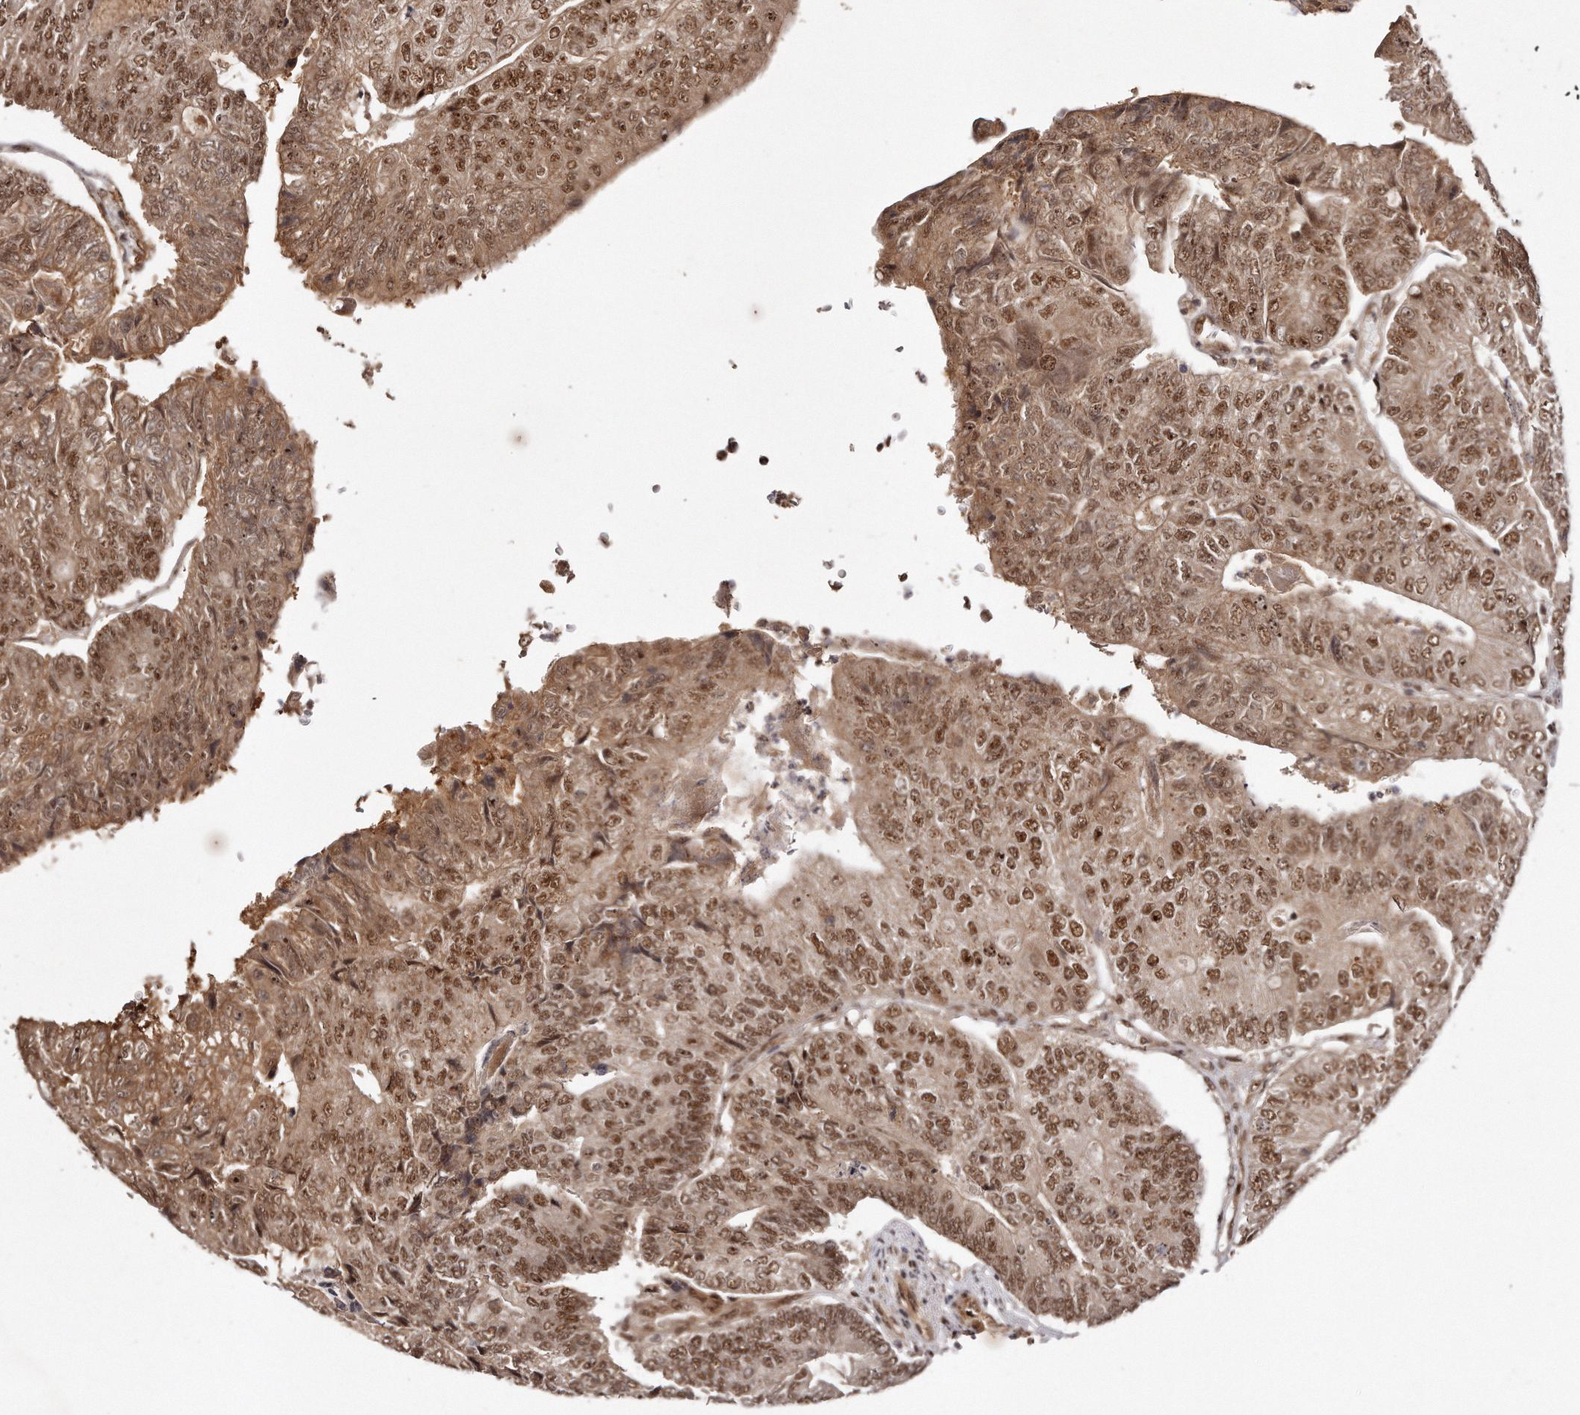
{"staining": {"intensity": "moderate", "quantity": ">75%", "location": "cytoplasmic/membranous,nuclear"}, "tissue": "colorectal cancer", "cell_type": "Tumor cells", "image_type": "cancer", "snomed": [{"axis": "morphology", "description": "Adenocarcinoma, NOS"}, {"axis": "topography", "description": "Colon"}], "caption": "Tumor cells show moderate cytoplasmic/membranous and nuclear staining in about >75% of cells in colorectal adenocarcinoma. (Brightfield microscopy of DAB IHC at high magnification).", "gene": "SOX4", "patient": {"sex": "female", "age": 67}}